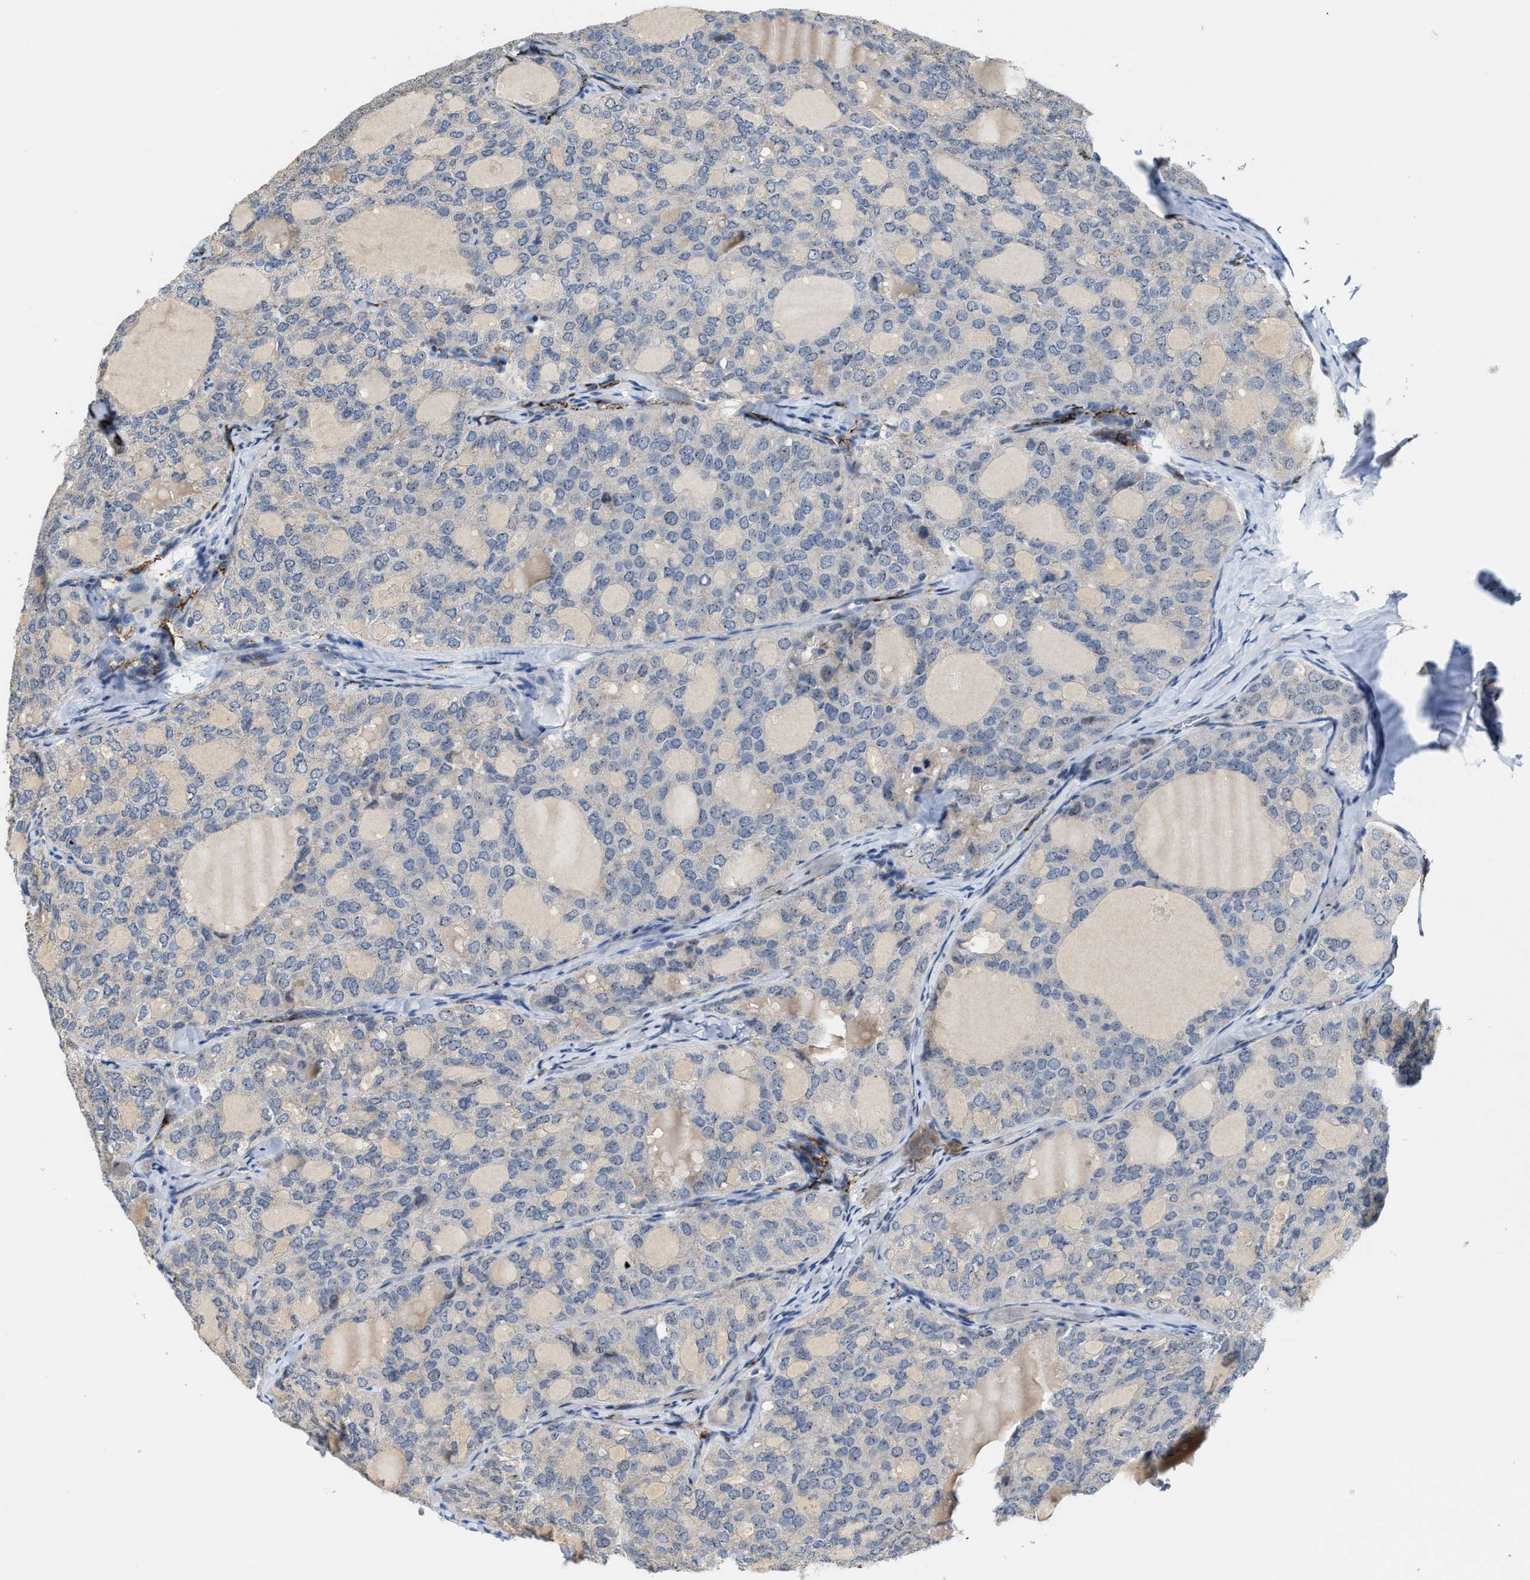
{"staining": {"intensity": "negative", "quantity": "none", "location": "none"}, "tissue": "thyroid cancer", "cell_type": "Tumor cells", "image_type": "cancer", "snomed": [{"axis": "morphology", "description": "Follicular adenoma carcinoma, NOS"}, {"axis": "topography", "description": "Thyroid gland"}], "caption": "Thyroid cancer was stained to show a protein in brown. There is no significant staining in tumor cells. Nuclei are stained in blue.", "gene": "ZNF783", "patient": {"sex": "male", "age": 75}}